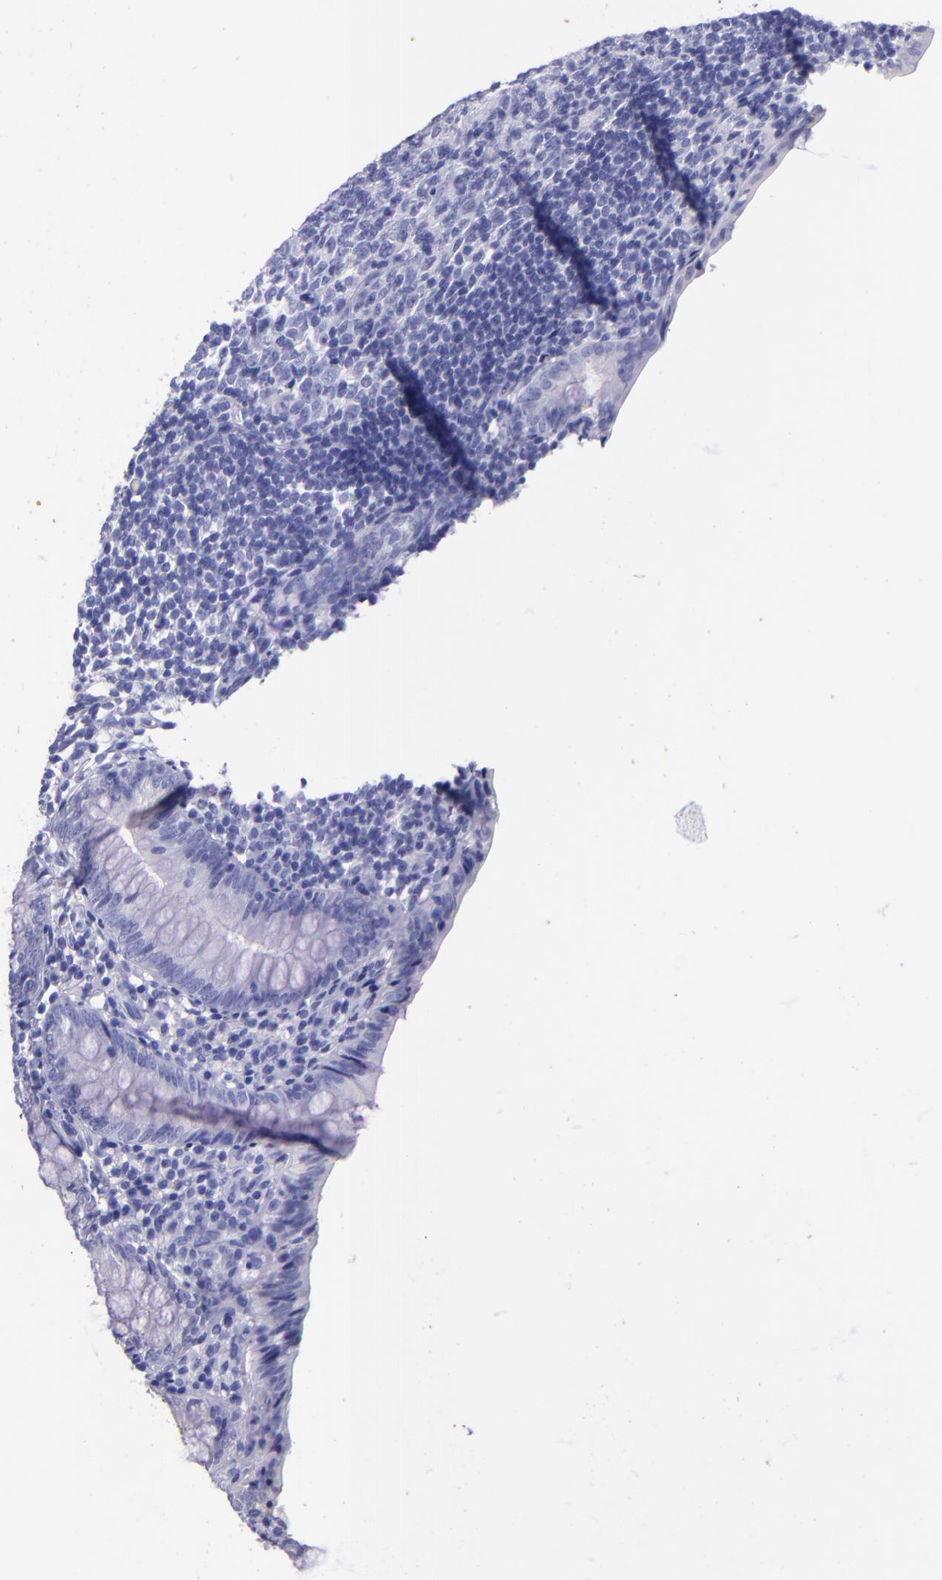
{"staining": {"intensity": "negative", "quantity": "none", "location": "none"}, "tissue": "appendix", "cell_type": "Glandular cells", "image_type": "normal", "snomed": [{"axis": "morphology", "description": "Normal tissue, NOS"}, {"axis": "topography", "description": "Appendix"}], "caption": "Immunohistochemistry micrograph of benign human appendix stained for a protein (brown), which shows no expression in glandular cells. (Brightfield microscopy of DAB (3,3'-diaminobenzidine) immunohistochemistry at high magnification).", "gene": "KRT4", "patient": {"sex": "female", "age": 10}}